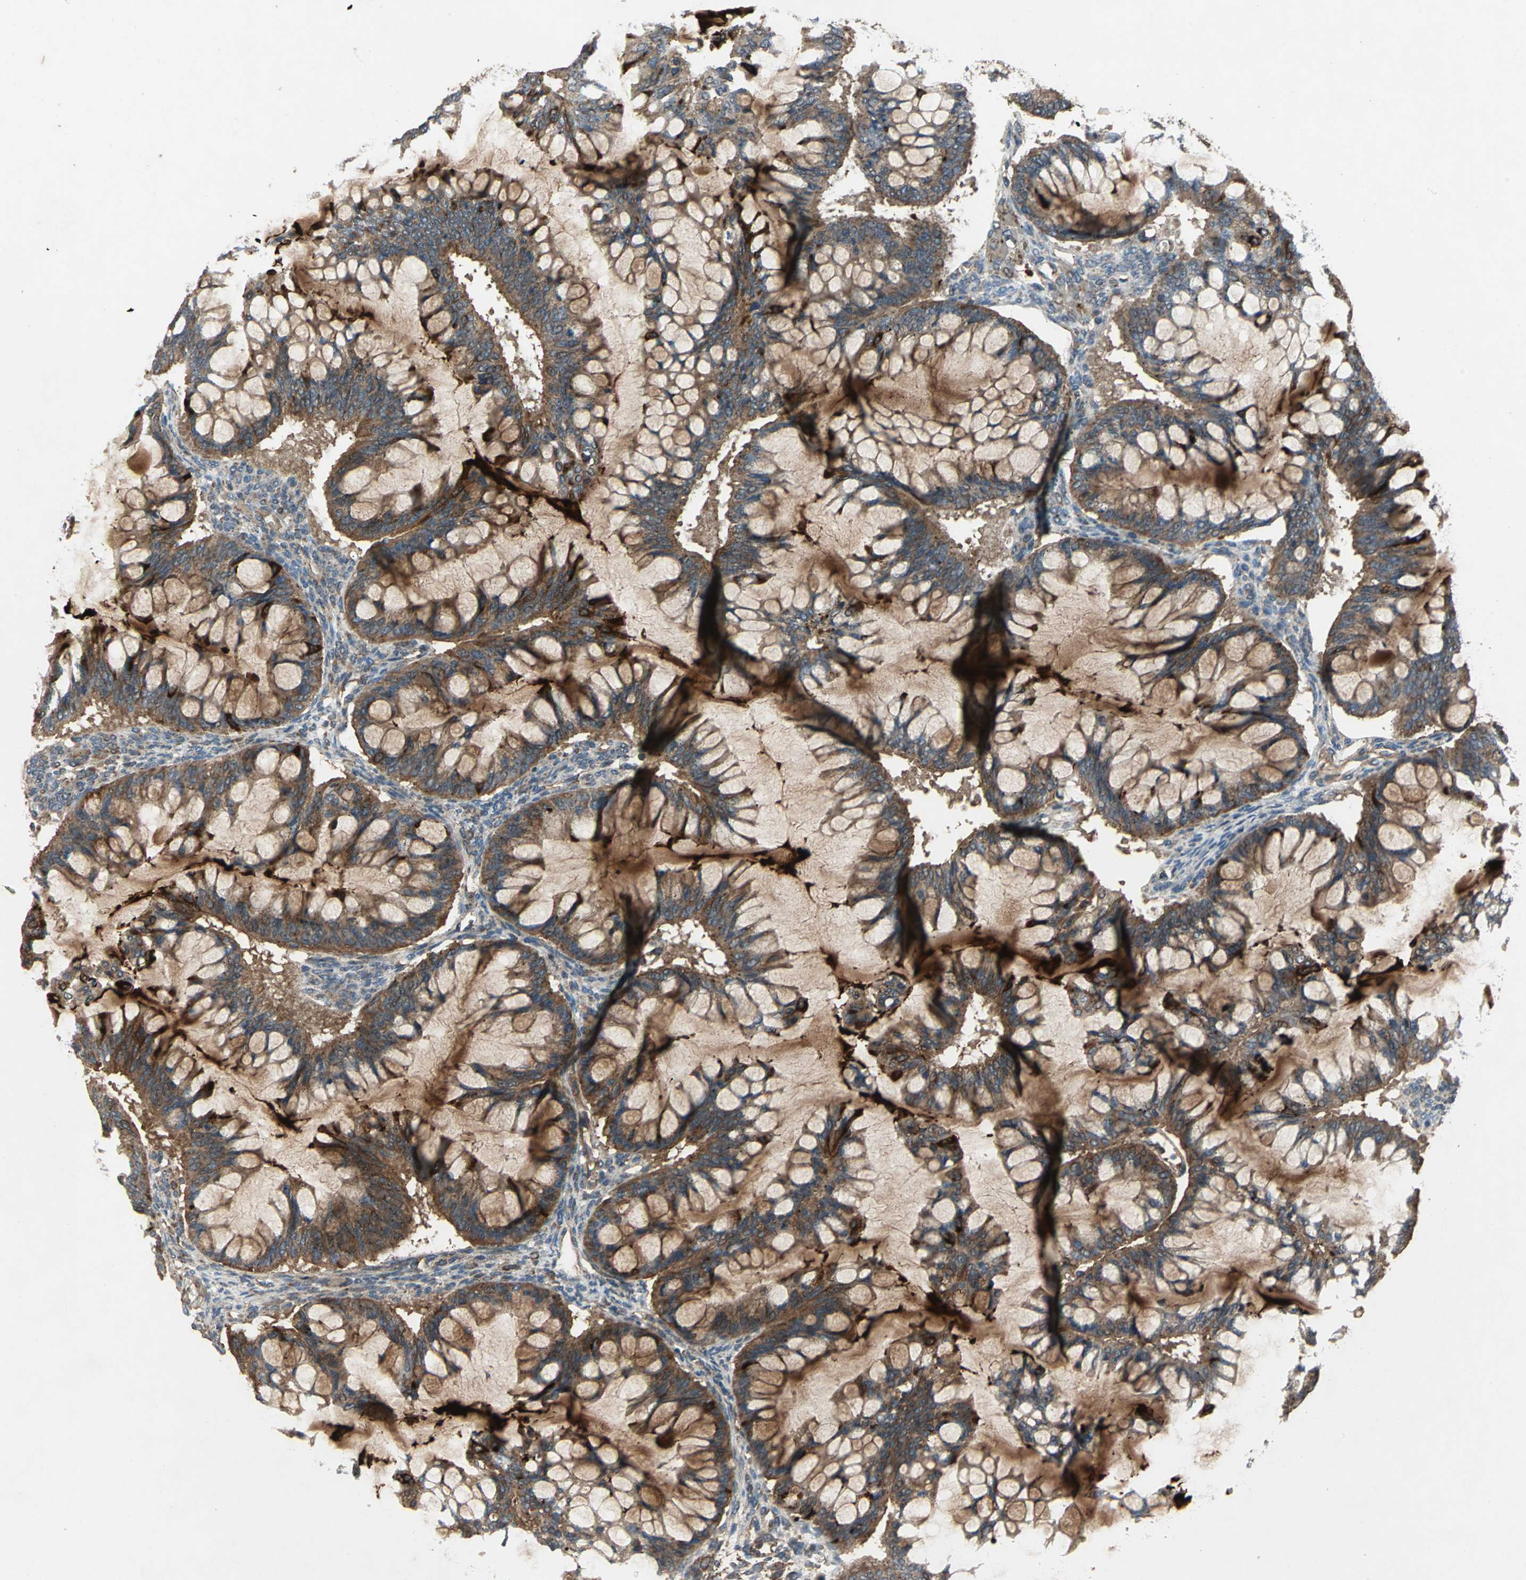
{"staining": {"intensity": "strong", "quantity": ">75%", "location": "cytoplasmic/membranous"}, "tissue": "ovarian cancer", "cell_type": "Tumor cells", "image_type": "cancer", "snomed": [{"axis": "morphology", "description": "Cystadenocarcinoma, mucinous, NOS"}, {"axis": "topography", "description": "Ovary"}], "caption": "Immunohistochemistry staining of ovarian mucinous cystadenocarcinoma, which demonstrates high levels of strong cytoplasmic/membranous expression in approximately >75% of tumor cells indicating strong cytoplasmic/membranous protein expression. The staining was performed using DAB (3,3'-diaminobenzidine) (brown) for protein detection and nuclei were counterstained in hematoxylin (blue).", "gene": "POLRMT", "patient": {"sex": "female", "age": 73}}